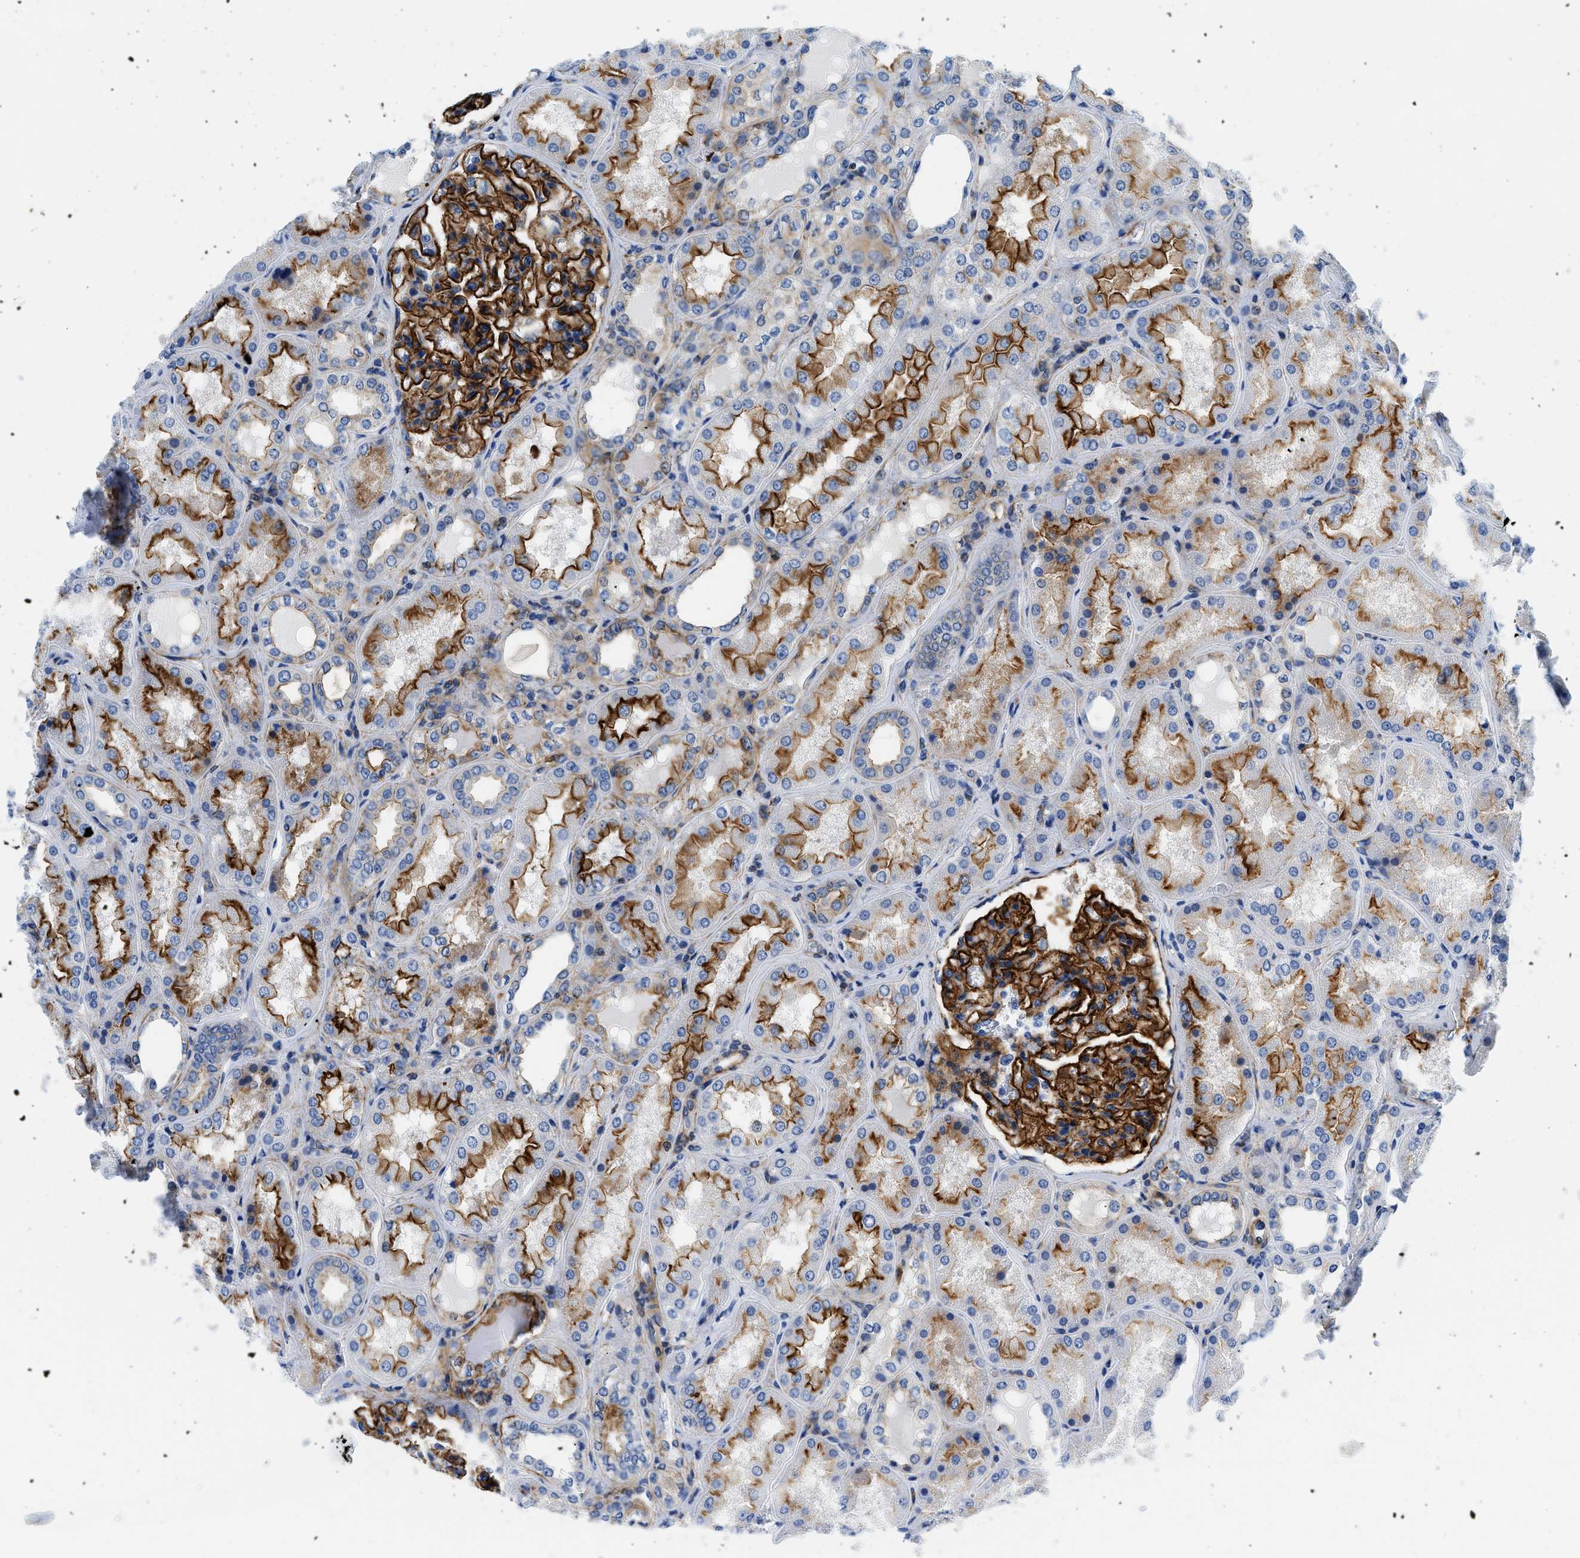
{"staining": {"intensity": "strong", "quantity": ">75%", "location": "cytoplasmic/membranous"}, "tissue": "kidney", "cell_type": "Cells in glomeruli", "image_type": "normal", "snomed": [{"axis": "morphology", "description": "Normal tissue, NOS"}, {"axis": "topography", "description": "Kidney"}], "caption": "IHC image of normal human kidney stained for a protein (brown), which exhibits high levels of strong cytoplasmic/membranous staining in about >75% of cells in glomeruli.", "gene": "CUTA", "patient": {"sex": "female", "age": 56}}